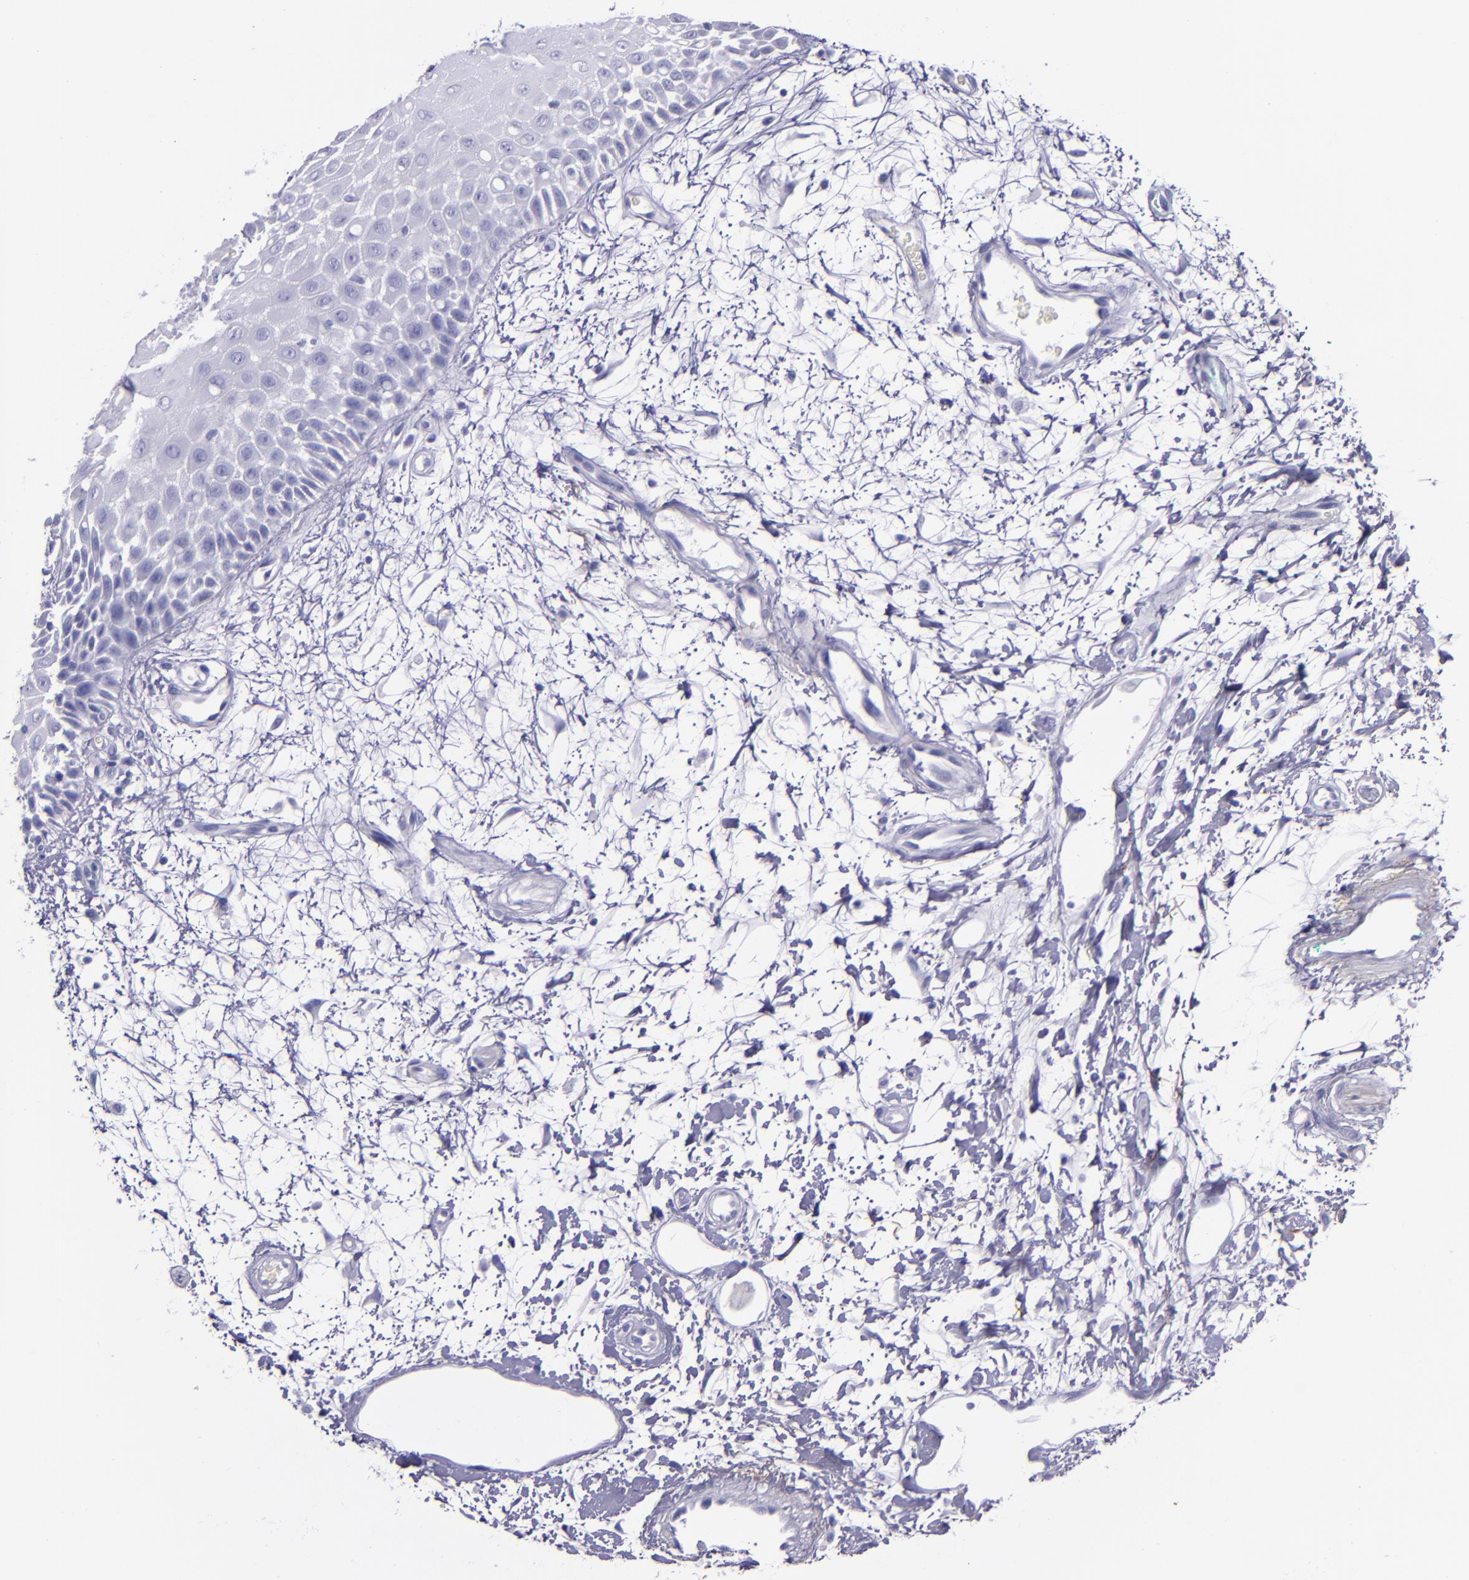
{"staining": {"intensity": "negative", "quantity": "none", "location": "none"}, "tissue": "oral mucosa", "cell_type": "Squamous epithelial cells", "image_type": "normal", "snomed": [{"axis": "morphology", "description": "Normal tissue, NOS"}, {"axis": "morphology", "description": "Squamous cell carcinoma, NOS"}, {"axis": "topography", "description": "Skeletal muscle"}, {"axis": "topography", "description": "Oral tissue"}, {"axis": "topography", "description": "Head-Neck"}], "caption": "IHC of benign oral mucosa shows no positivity in squamous epithelial cells.", "gene": "LAG3", "patient": {"sex": "female", "age": 84}}